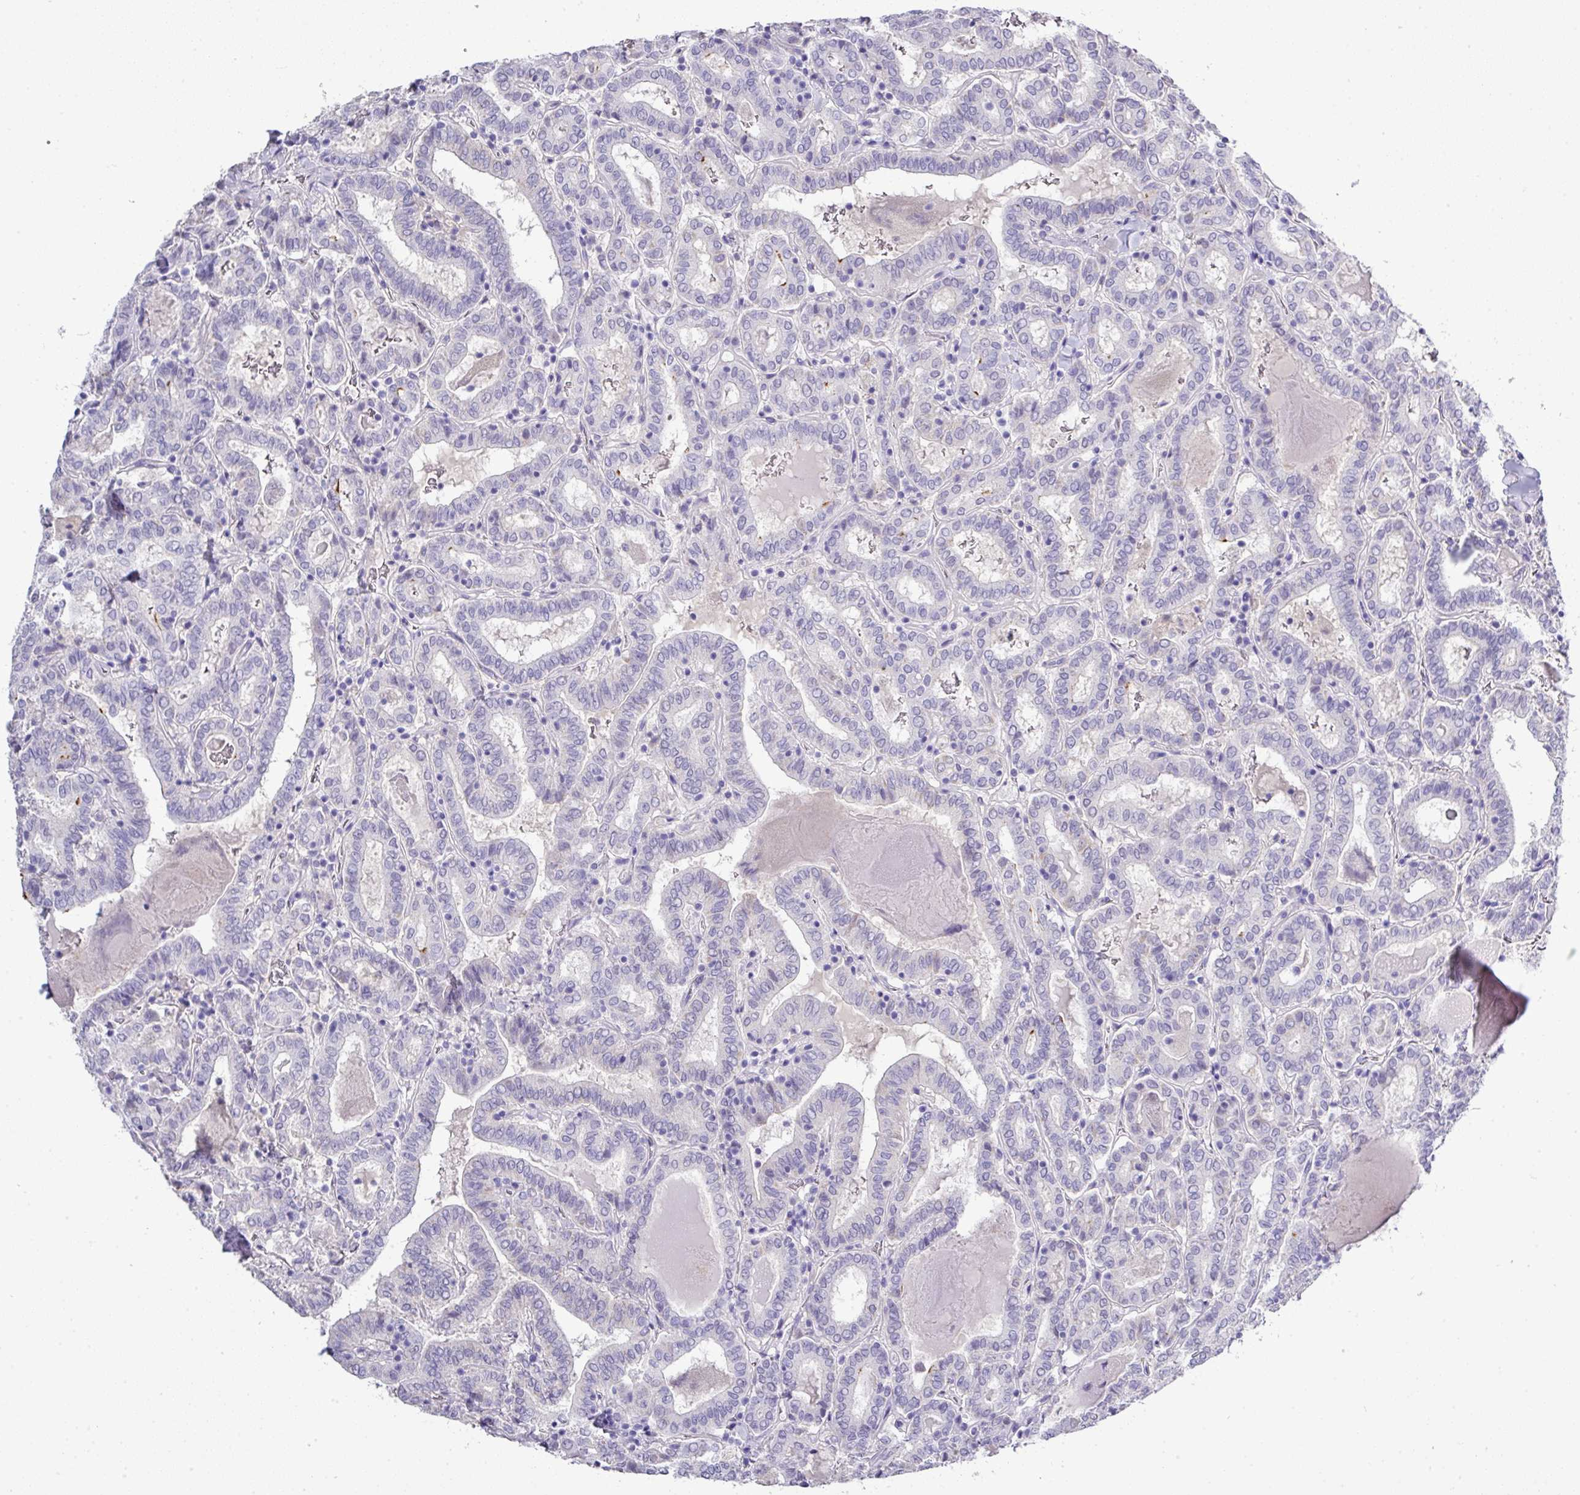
{"staining": {"intensity": "negative", "quantity": "none", "location": "none"}, "tissue": "thyroid cancer", "cell_type": "Tumor cells", "image_type": "cancer", "snomed": [{"axis": "morphology", "description": "Papillary adenocarcinoma, NOS"}, {"axis": "topography", "description": "Thyroid gland"}], "caption": "Thyroid papillary adenocarcinoma was stained to show a protein in brown. There is no significant positivity in tumor cells. (Immunohistochemistry (ihc), brightfield microscopy, high magnification).", "gene": "BCL11A", "patient": {"sex": "female", "age": 72}}